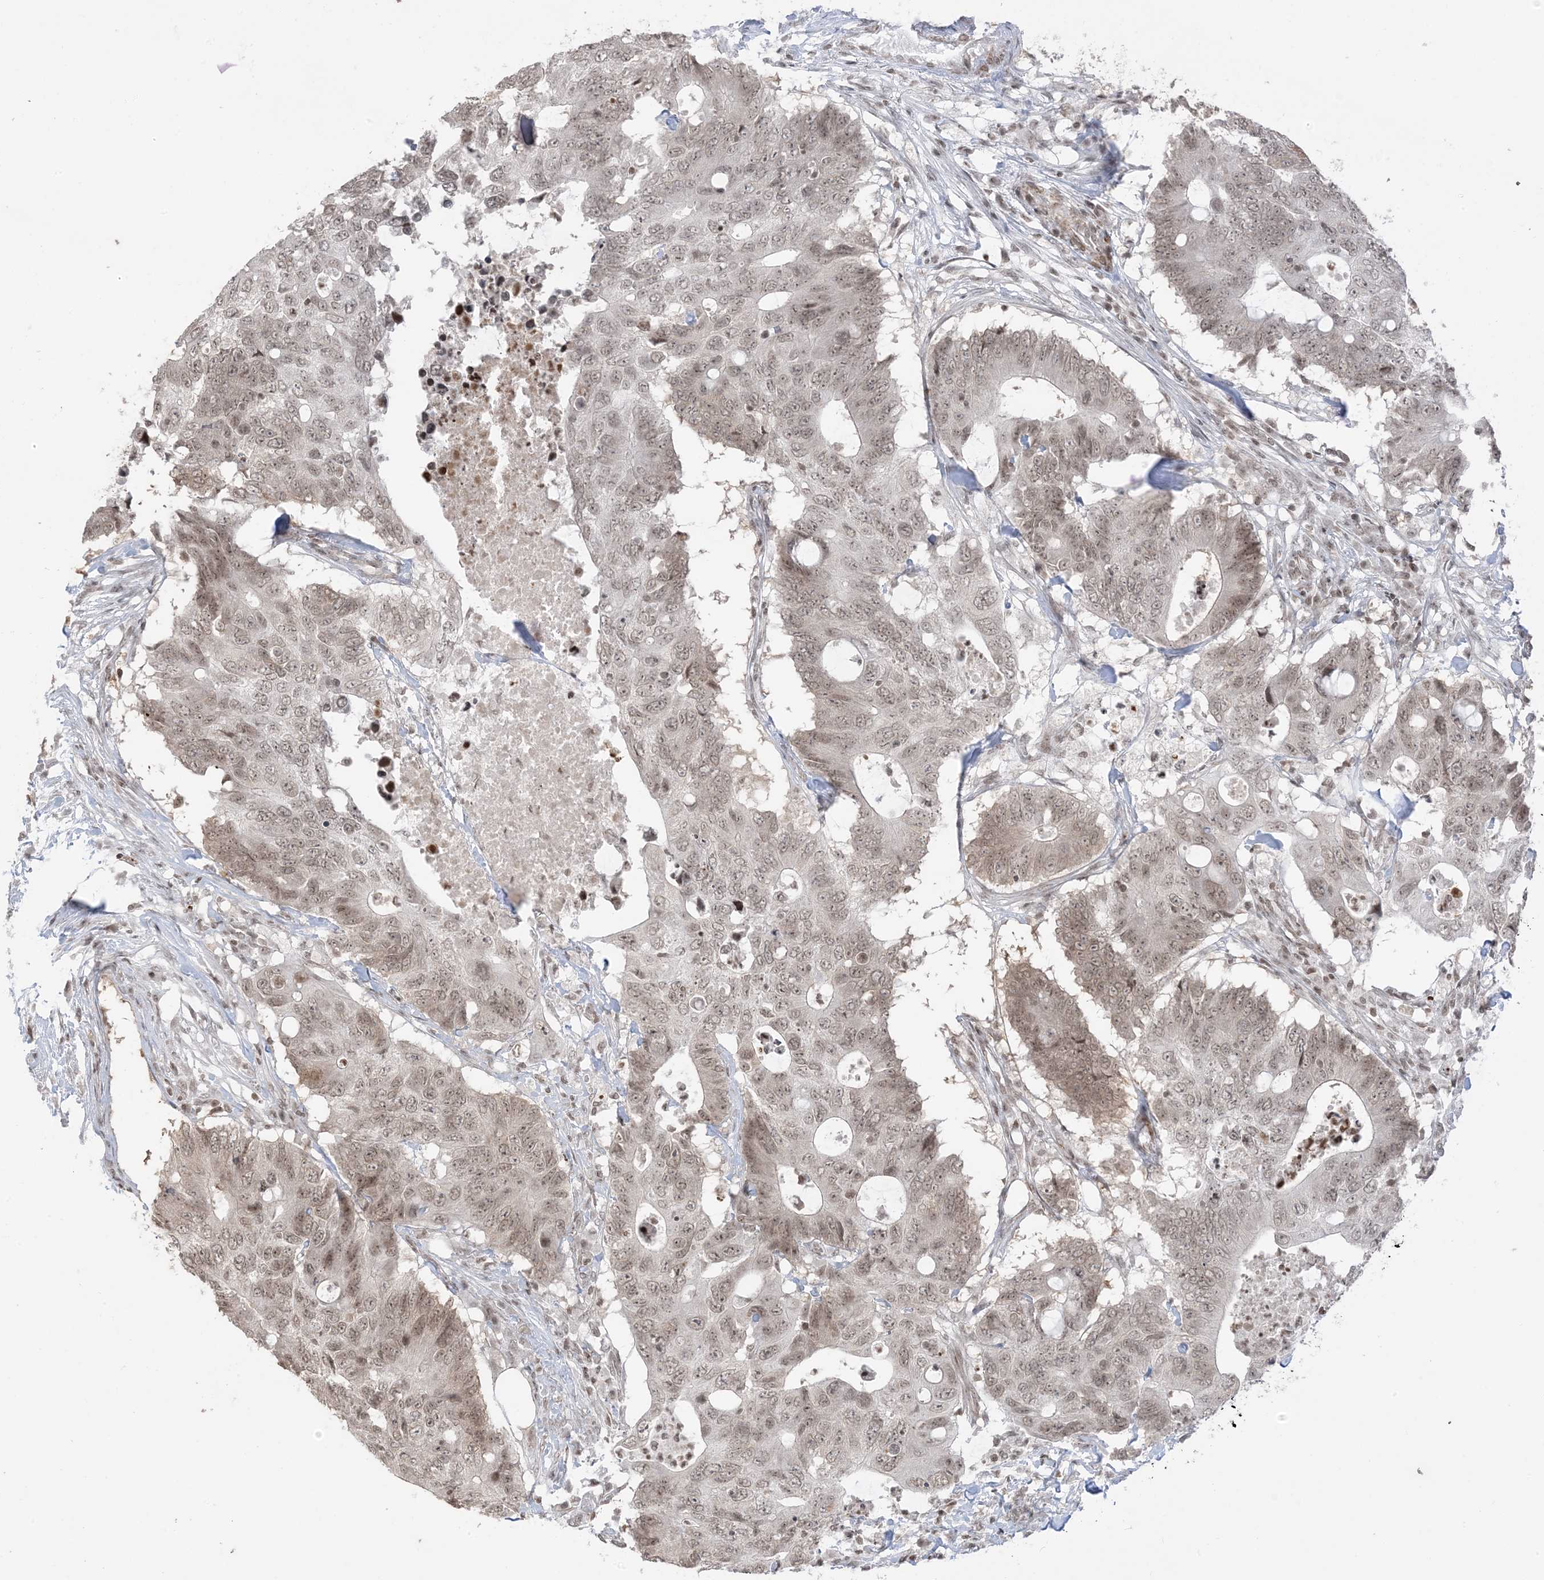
{"staining": {"intensity": "weak", "quantity": ">75%", "location": "nuclear"}, "tissue": "colorectal cancer", "cell_type": "Tumor cells", "image_type": "cancer", "snomed": [{"axis": "morphology", "description": "Adenocarcinoma, NOS"}, {"axis": "topography", "description": "Colon"}], "caption": "Immunohistochemical staining of adenocarcinoma (colorectal) displays weak nuclear protein staining in approximately >75% of tumor cells.", "gene": "METAP1D", "patient": {"sex": "male", "age": 71}}